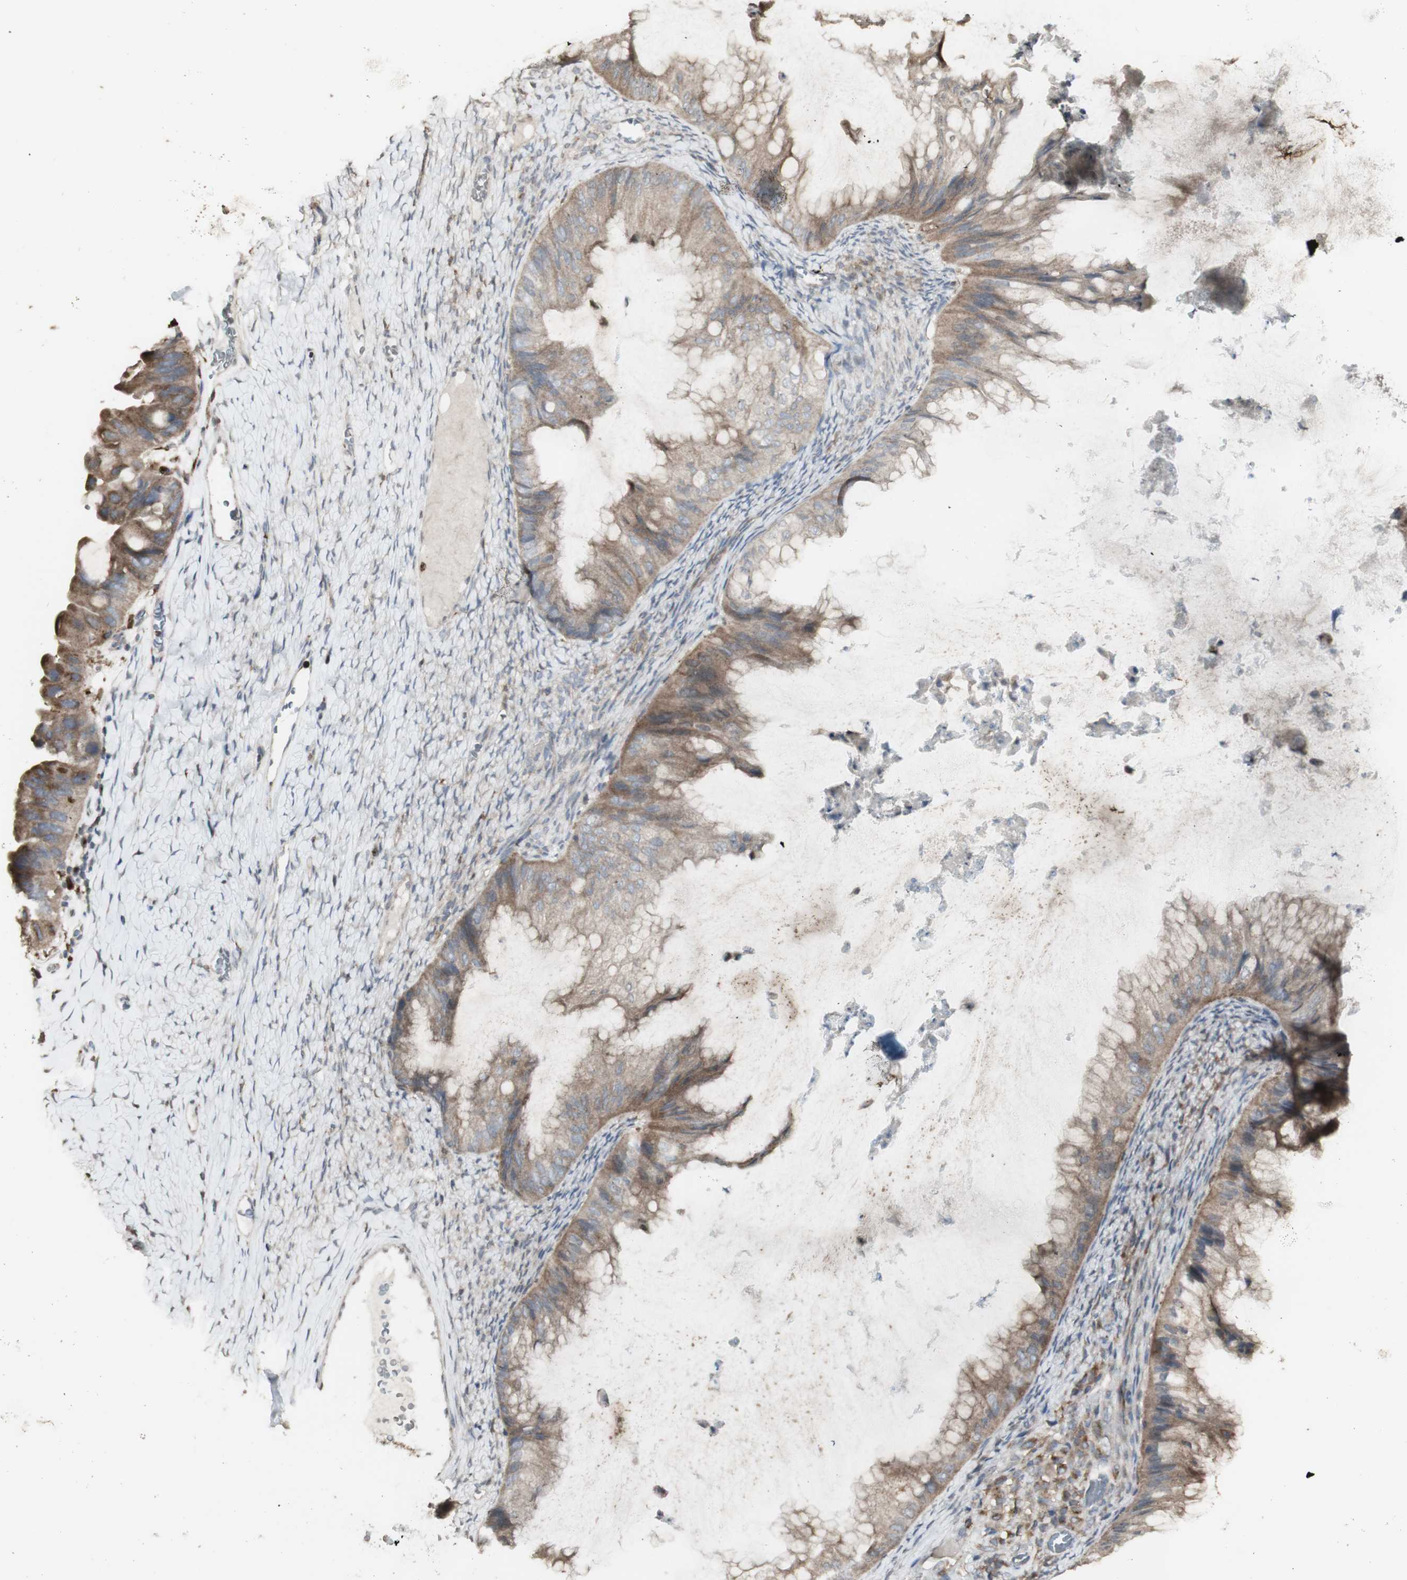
{"staining": {"intensity": "weak", "quantity": ">75%", "location": "cytoplasmic/membranous"}, "tissue": "ovarian cancer", "cell_type": "Tumor cells", "image_type": "cancer", "snomed": [{"axis": "morphology", "description": "Cystadenocarcinoma, mucinous, NOS"}, {"axis": "topography", "description": "Ovary"}], "caption": "Approximately >75% of tumor cells in mucinous cystadenocarcinoma (ovarian) show weak cytoplasmic/membranous protein positivity as visualized by brown immunohistochemical staining.", "gene": "ATP6V1E1", "patient": {"sex": "female", "age": 61}}